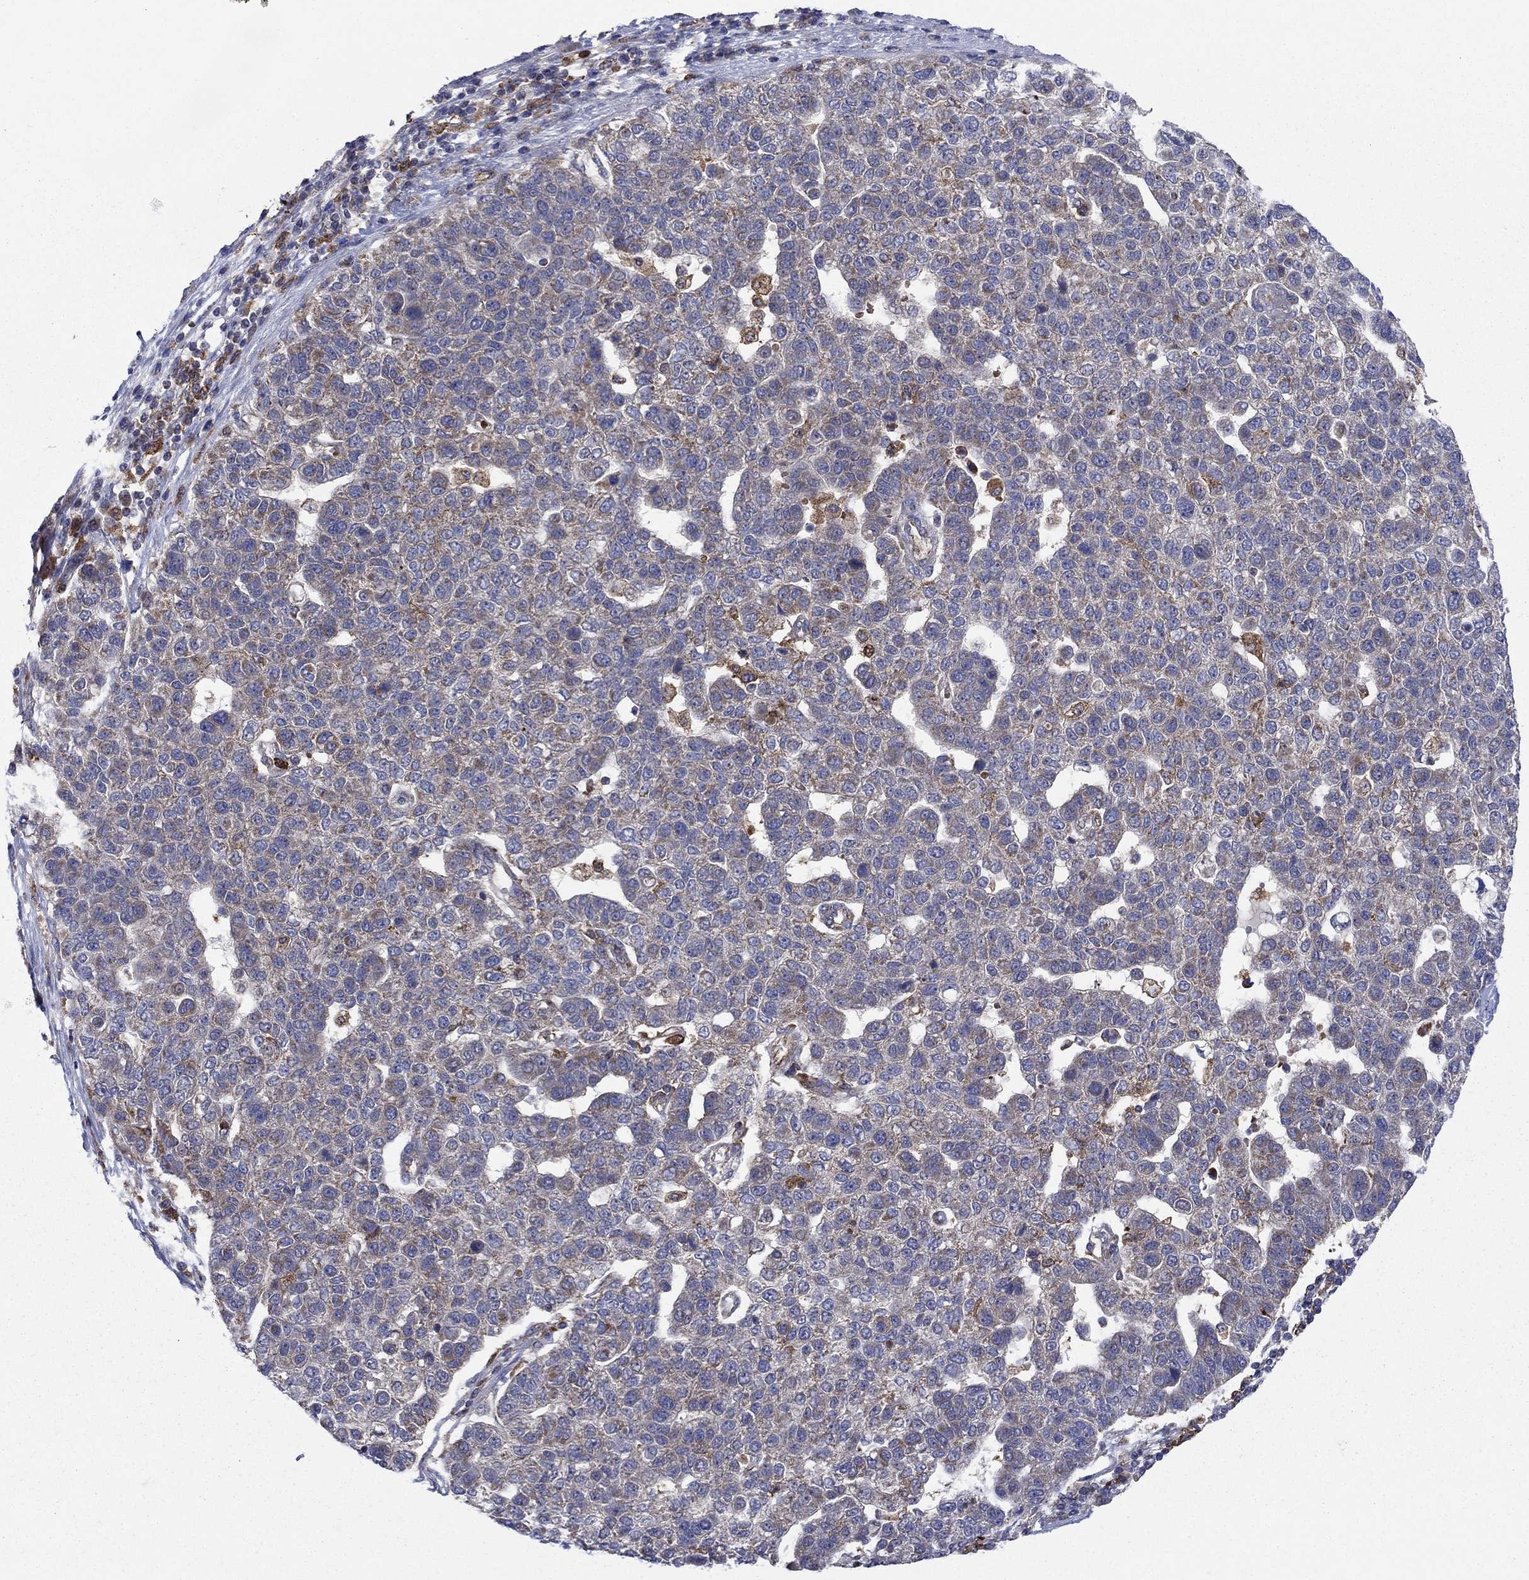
{"staining": {"intensity": "moderate", "quantity": "<25%", "location": "cytoplasmic/membranous"}, "tissue": "pancreatic cancer", "cell_type": "Tumor cells", "image_type": "cancer", "snomed": [{"axis": "morphology", "description": "Adenocarcinoma, NOS"}, {"axis": "topography", "description": "Pancreas"}], "caption": "Adenocarcinoma (pancreatic) was stained to show a protein in brown. There is low levels of moderate cytoplasmic/membranous expression in about <25% of tumor cells.", "gene": "RNF19B", "patient": {"sex": "female", "age": 61}}